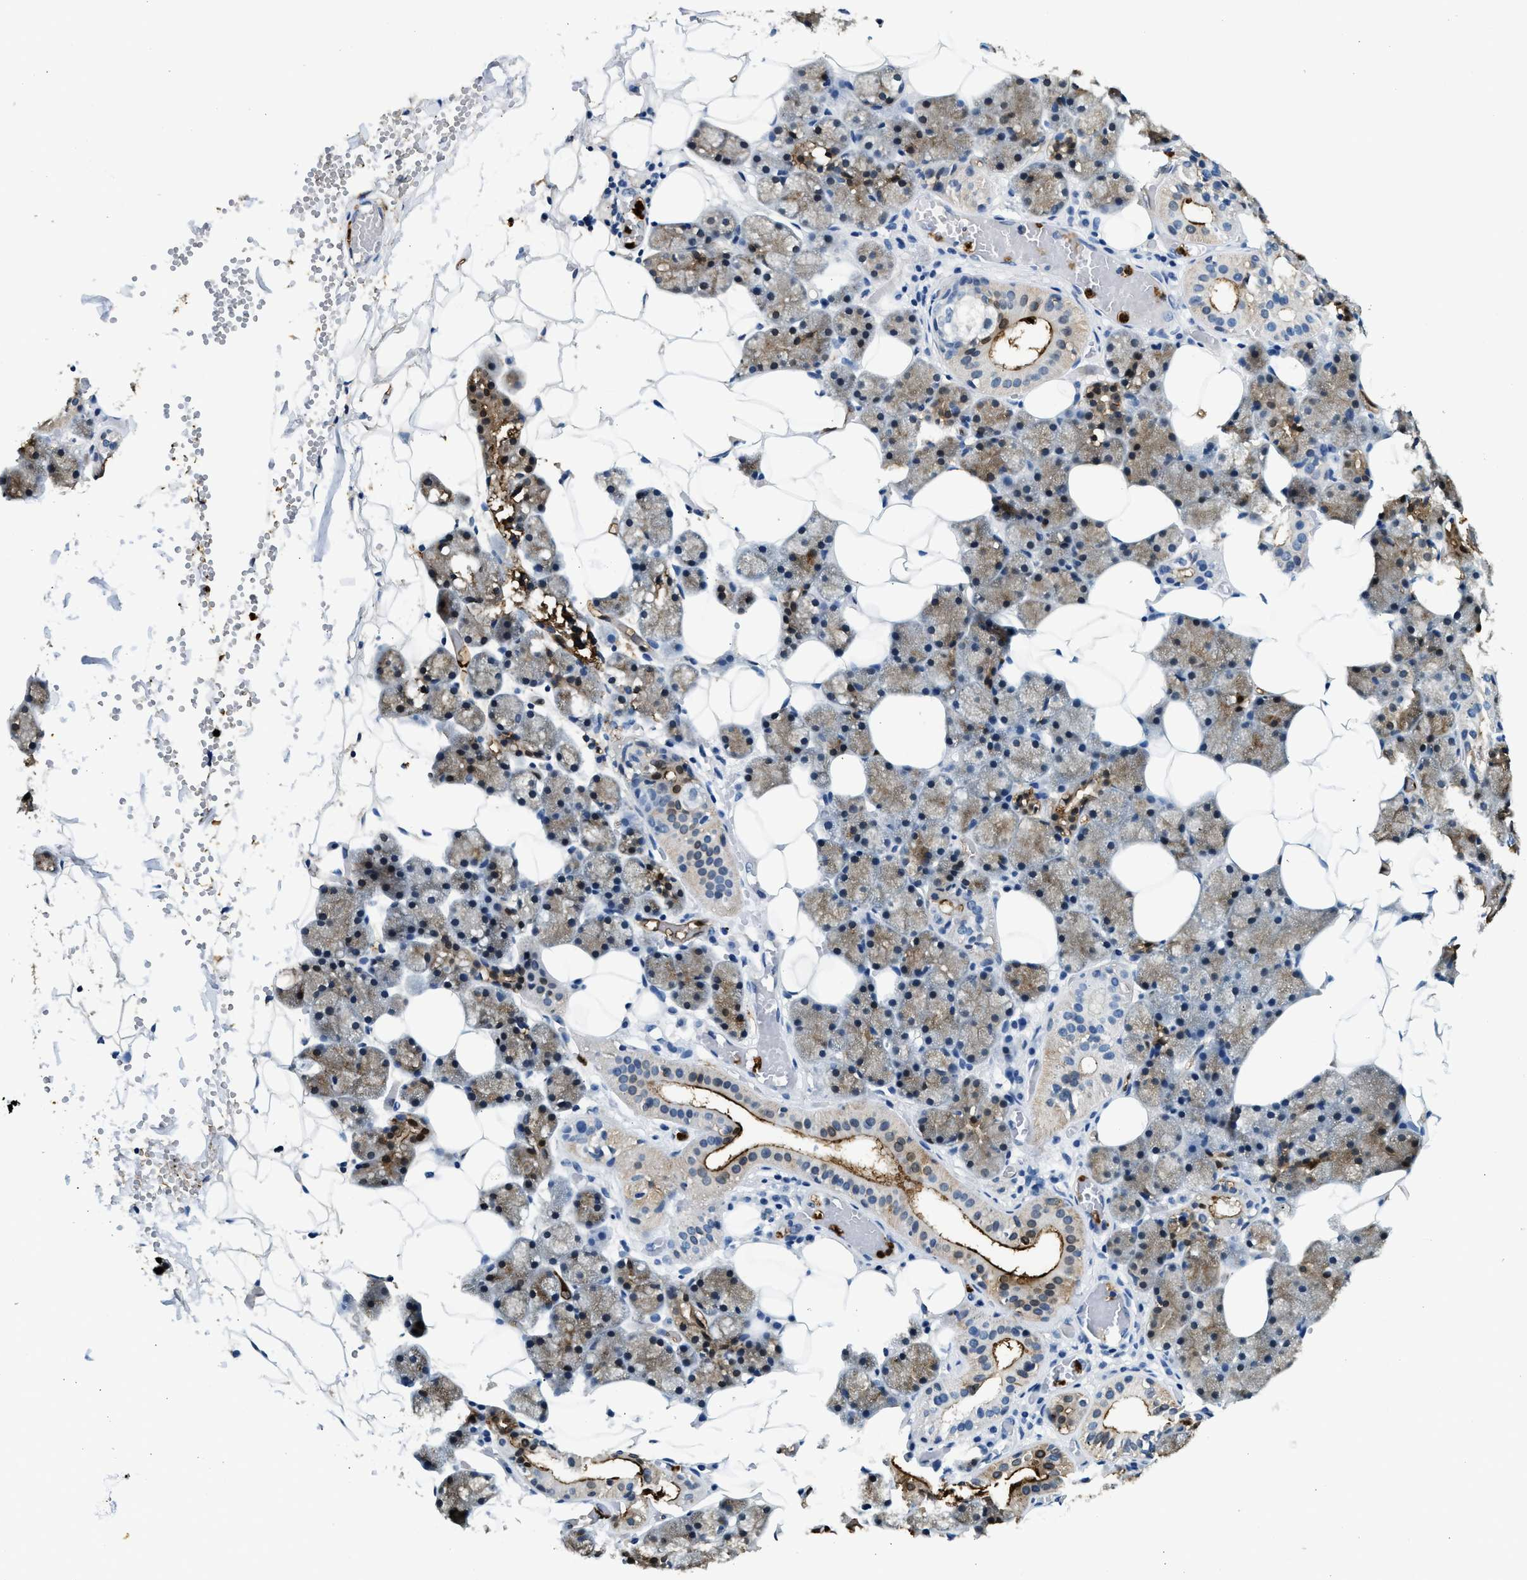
{"staining": {"intensity": "moderate", "quantity": "25%-75%", "location": "cytoplasmic/membranous,nuclear"}, "tissue": "salivary gland", "cell_type": "Glandular cells", "image_type": "normal", "snomed": [{"axis": "morphology", "description": "Normal tissue, NOS"}, {"axis": "topography", "description": "Salivary gland"}], "caption": "A photomicrograph of salivary gland stained for a protein exhibits moderate cytoplasmic/membranous,nuclear brown staining in glandular cells.", "gene": "ANXA3", "patient": {"sex": "female", "age": 33}}